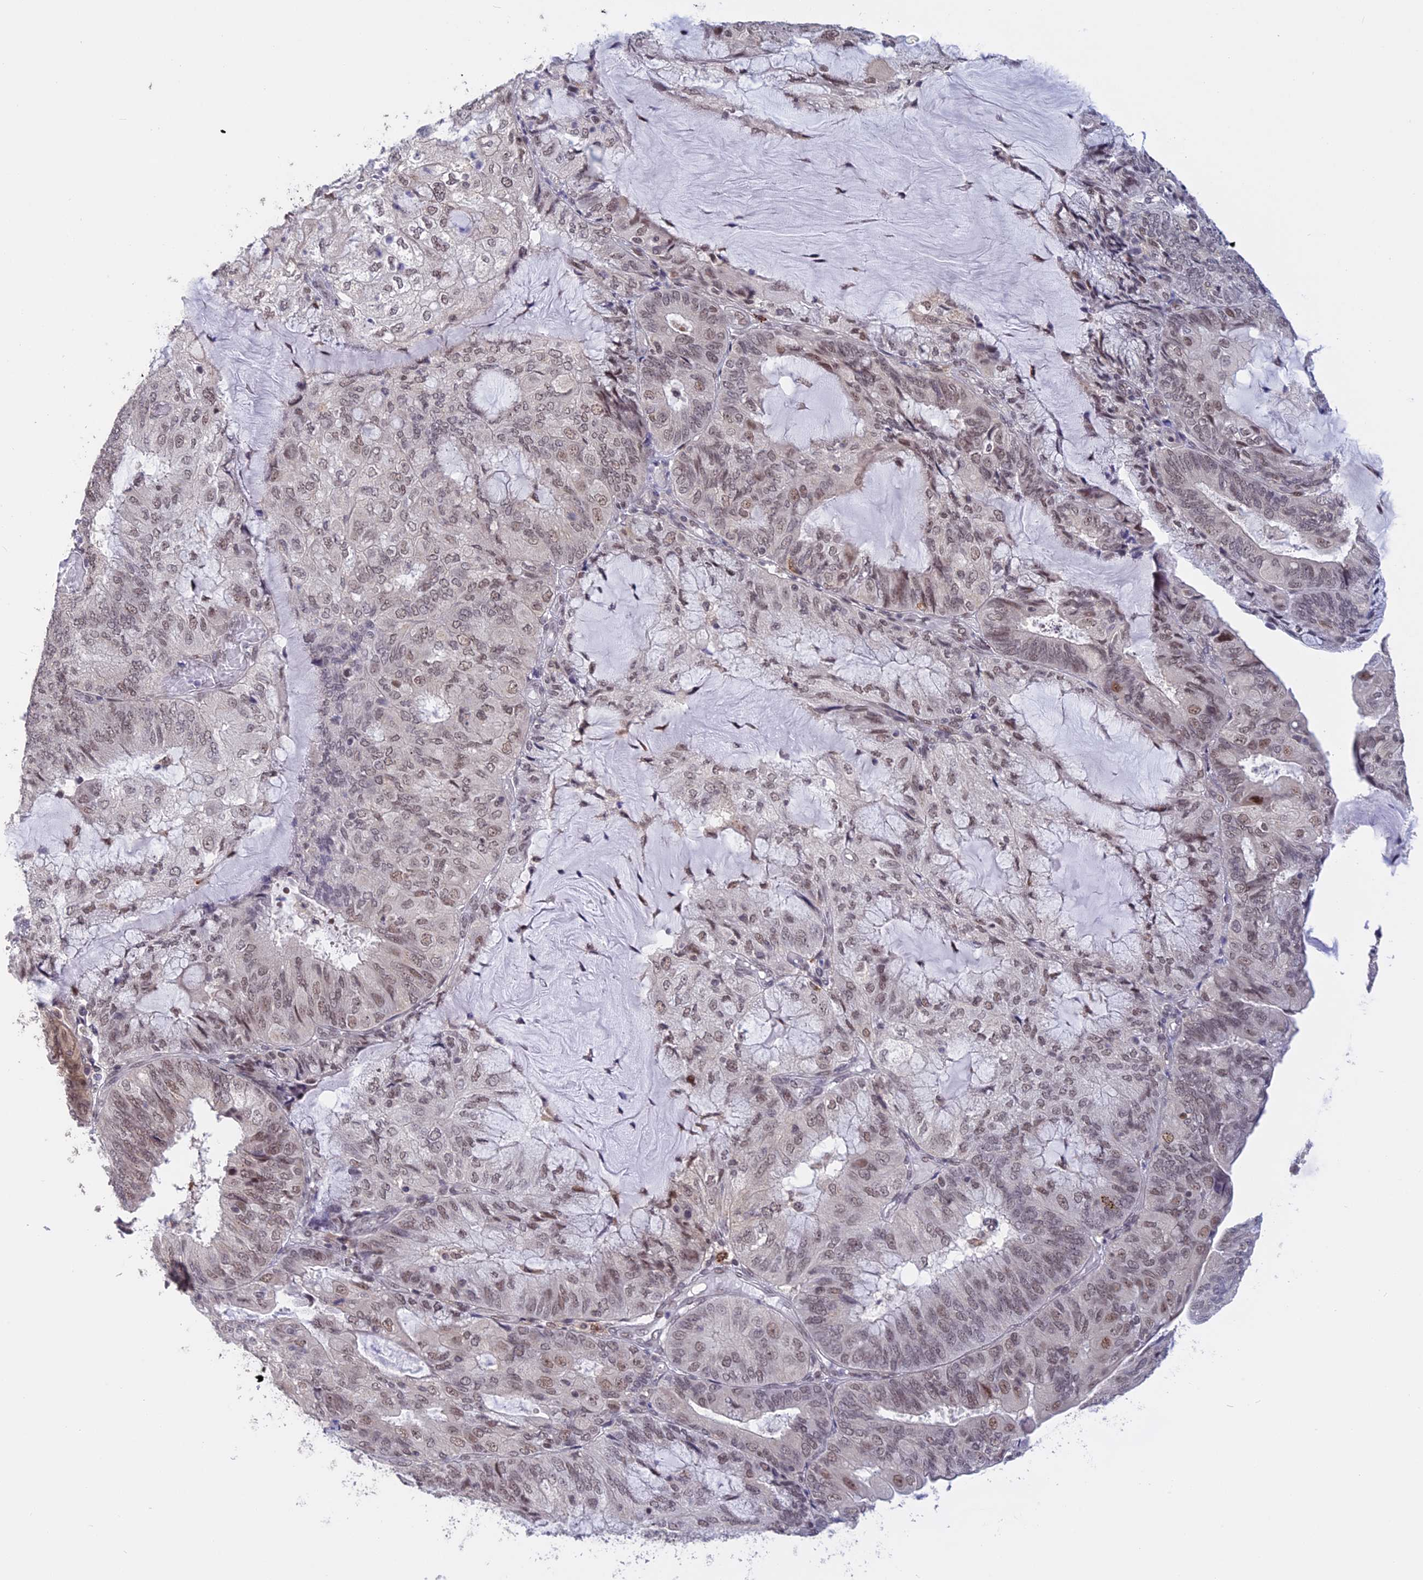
{"staining": {"intensity": "weak", "quantity": "<25%", "location": "nuclear"}, "tissue": "endometrial cancer", "cell_type": "Tumor cells", "image_type": "cancer", "snomed": [{"axis": "morphology", "description": "Adenocarcinoma, NOS"}, {"axis": "topography", "description": "Endometrium"}], "caption": "The photomicrograph shows no significant positivity in tumor cells of endometrial cancer (adenocarcinoma). (DAB immunohistochemistry with hematoxylin counter stain).", "gene": "POLR2C", "patient": {"sex": "female", "age": 81}}